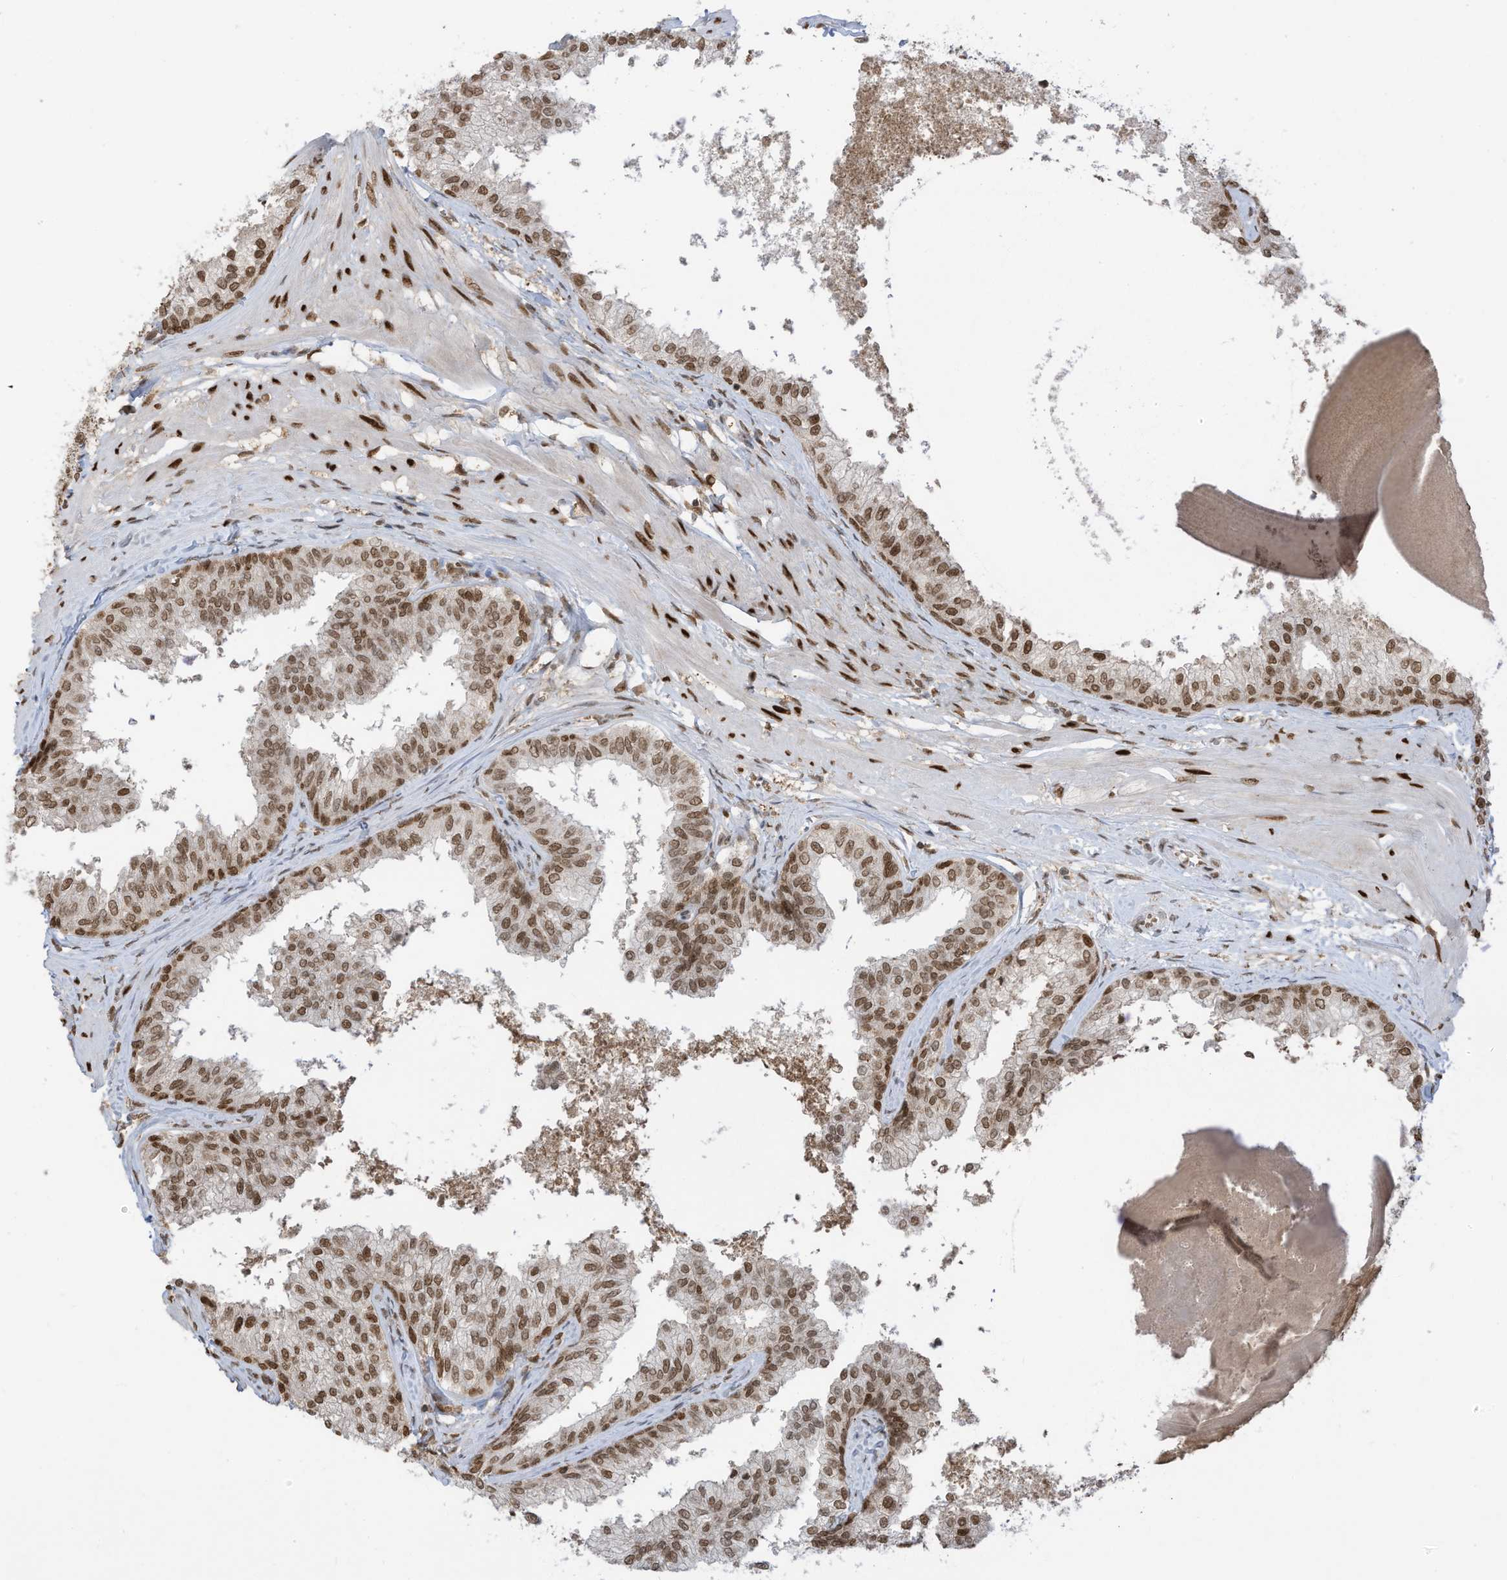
{"staining": {"intensity": "moderate", "quantity": ">75%", "location": "nuclear"}, "tissue": "prostate", "cell_type": "Glandular cells", "image_type": "normal", "snomed": [{"axis": "morphology", "description": "Normal tissue, NOS"}, {"axis": "topography", "description": "Prostate"}], "caption": "This image reveals unremarkable prostate stained with immunohistochemistry to label a protein in brown. The nuclear of glandular cells show moderate positivity for the protein. Nuclei are counter-stained blue.", "gene": "KPNB1", "patient": {"sex": "male", "age": 48}}